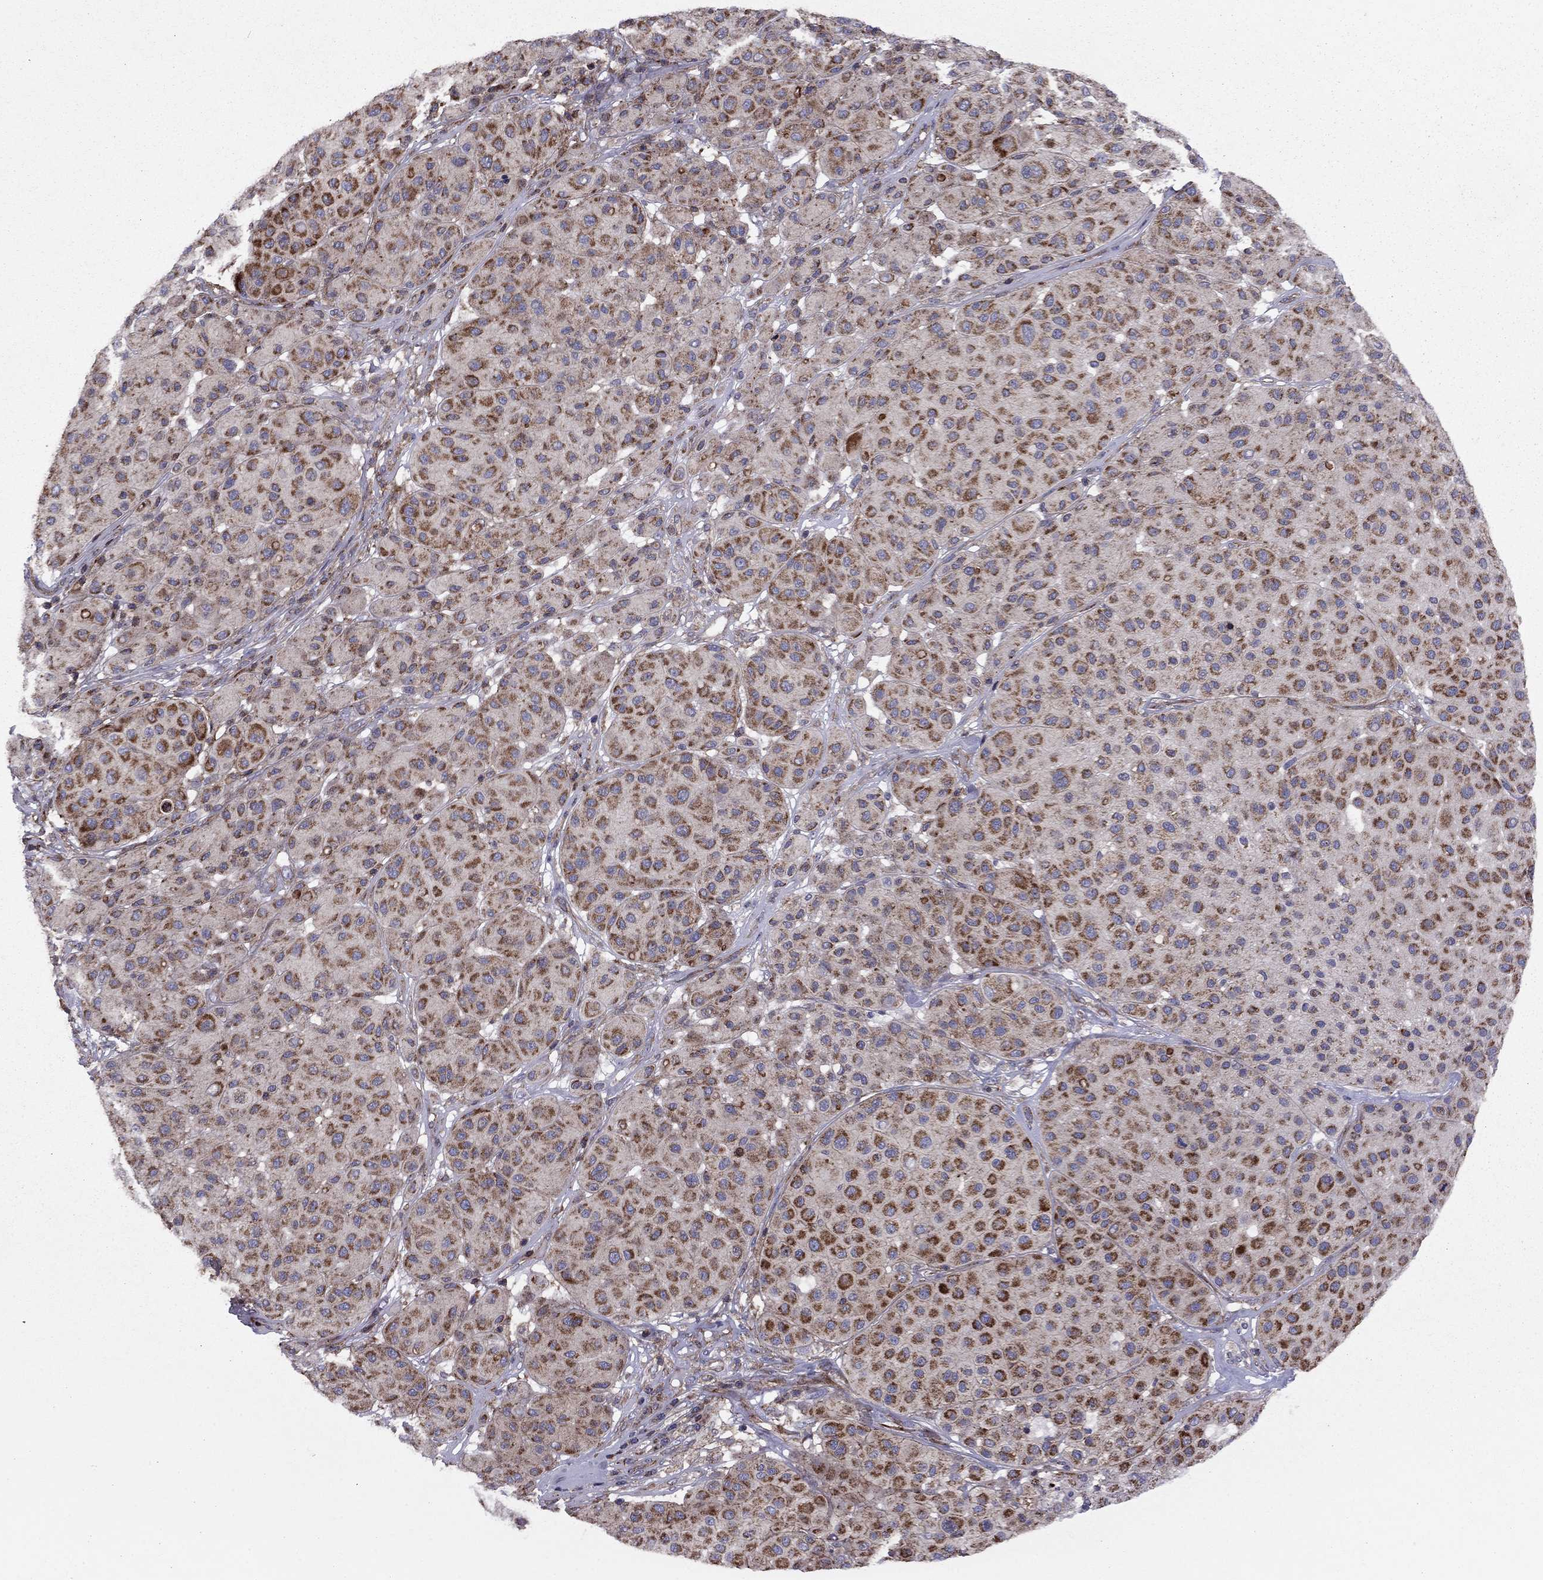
{"staining": {"intensity": "moderate", "quantity": "25%-75%", "location": "cytoplasmic/membranous"}, "tissue": "melanoma", "cell_type": "Tumor cells", "image_type": "cancer", "snomed": [{"axis": "morphology", "description": "Malignant melanoma, Metastatic site"}, {"axis": "topography", "description": "Smooth muscle"}], "caption": "DAB (3,3'-diaminobenzidine) immunohistochemical staining of malignant melanoma (metastatic site) displays moderate cytoplasmic/membranous protein positivity in about 25%-75% of tumor cells. (DAB (3,3'-diaminobenzidine) = brown stain, brightfield microscopy at high magnification).", "gene": "ALG6", "patient": {"sex": "male", "age": 41}}